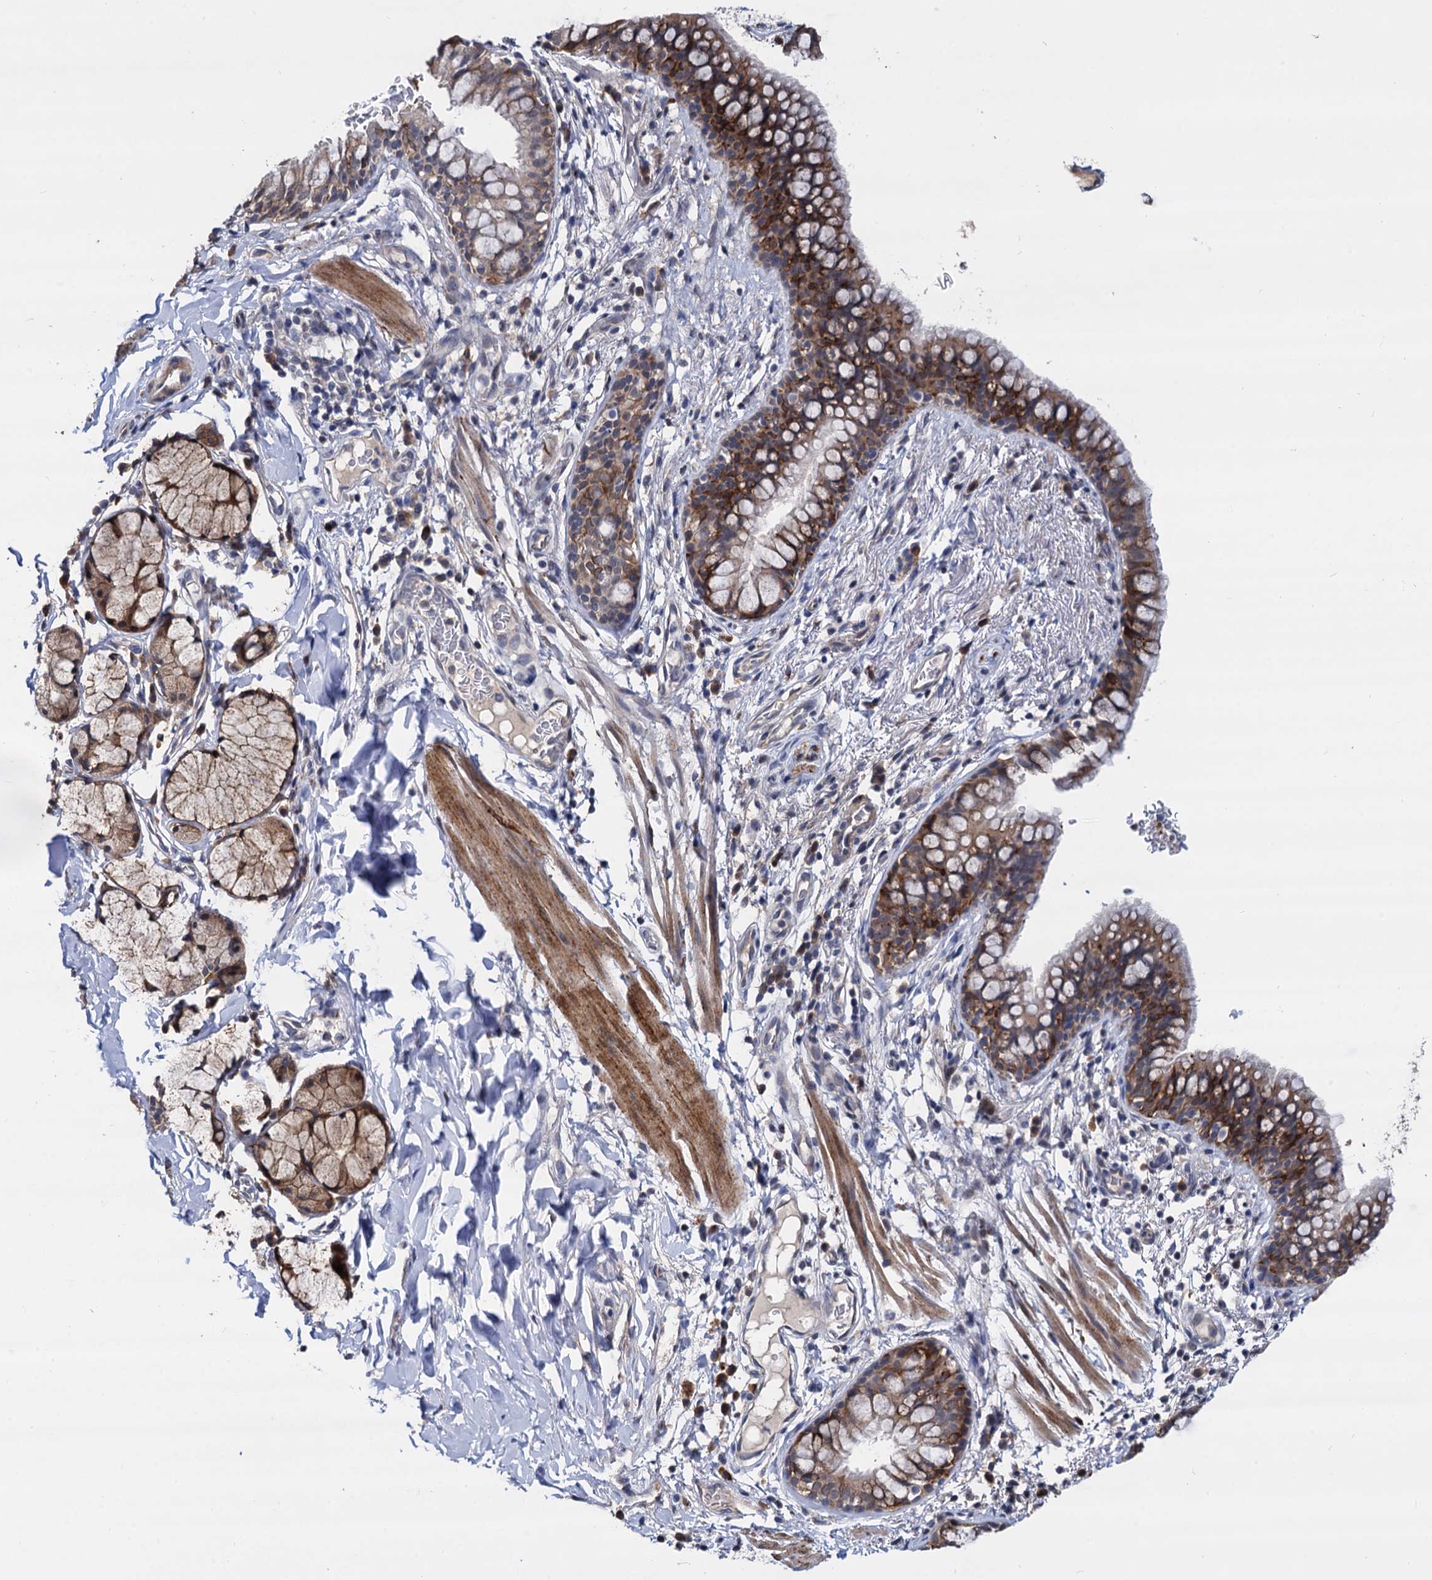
{"staining": {"intensity": "moderate", "quantity": ">75%", "location": "cytoplasmic/membranous"}, "tissue": "bronchus", "cell_type": "Respiratory epithelial cells", "image_type": "normal", "snomed": [{"axis": "morphology", "description": "Normal tissue, NOS"}, {"axis": "topography", "description": "Cartilage tissue"}, {"axis": "topography", "description": "Bronchus"}], "caption": "An image of bronchus stained for a protein displays moderate cytoplasmic/membranous brown staining in respiratory epithelial cells.", "gene": "PSMD4", "patient": {"sex": "female", "age": 36}}